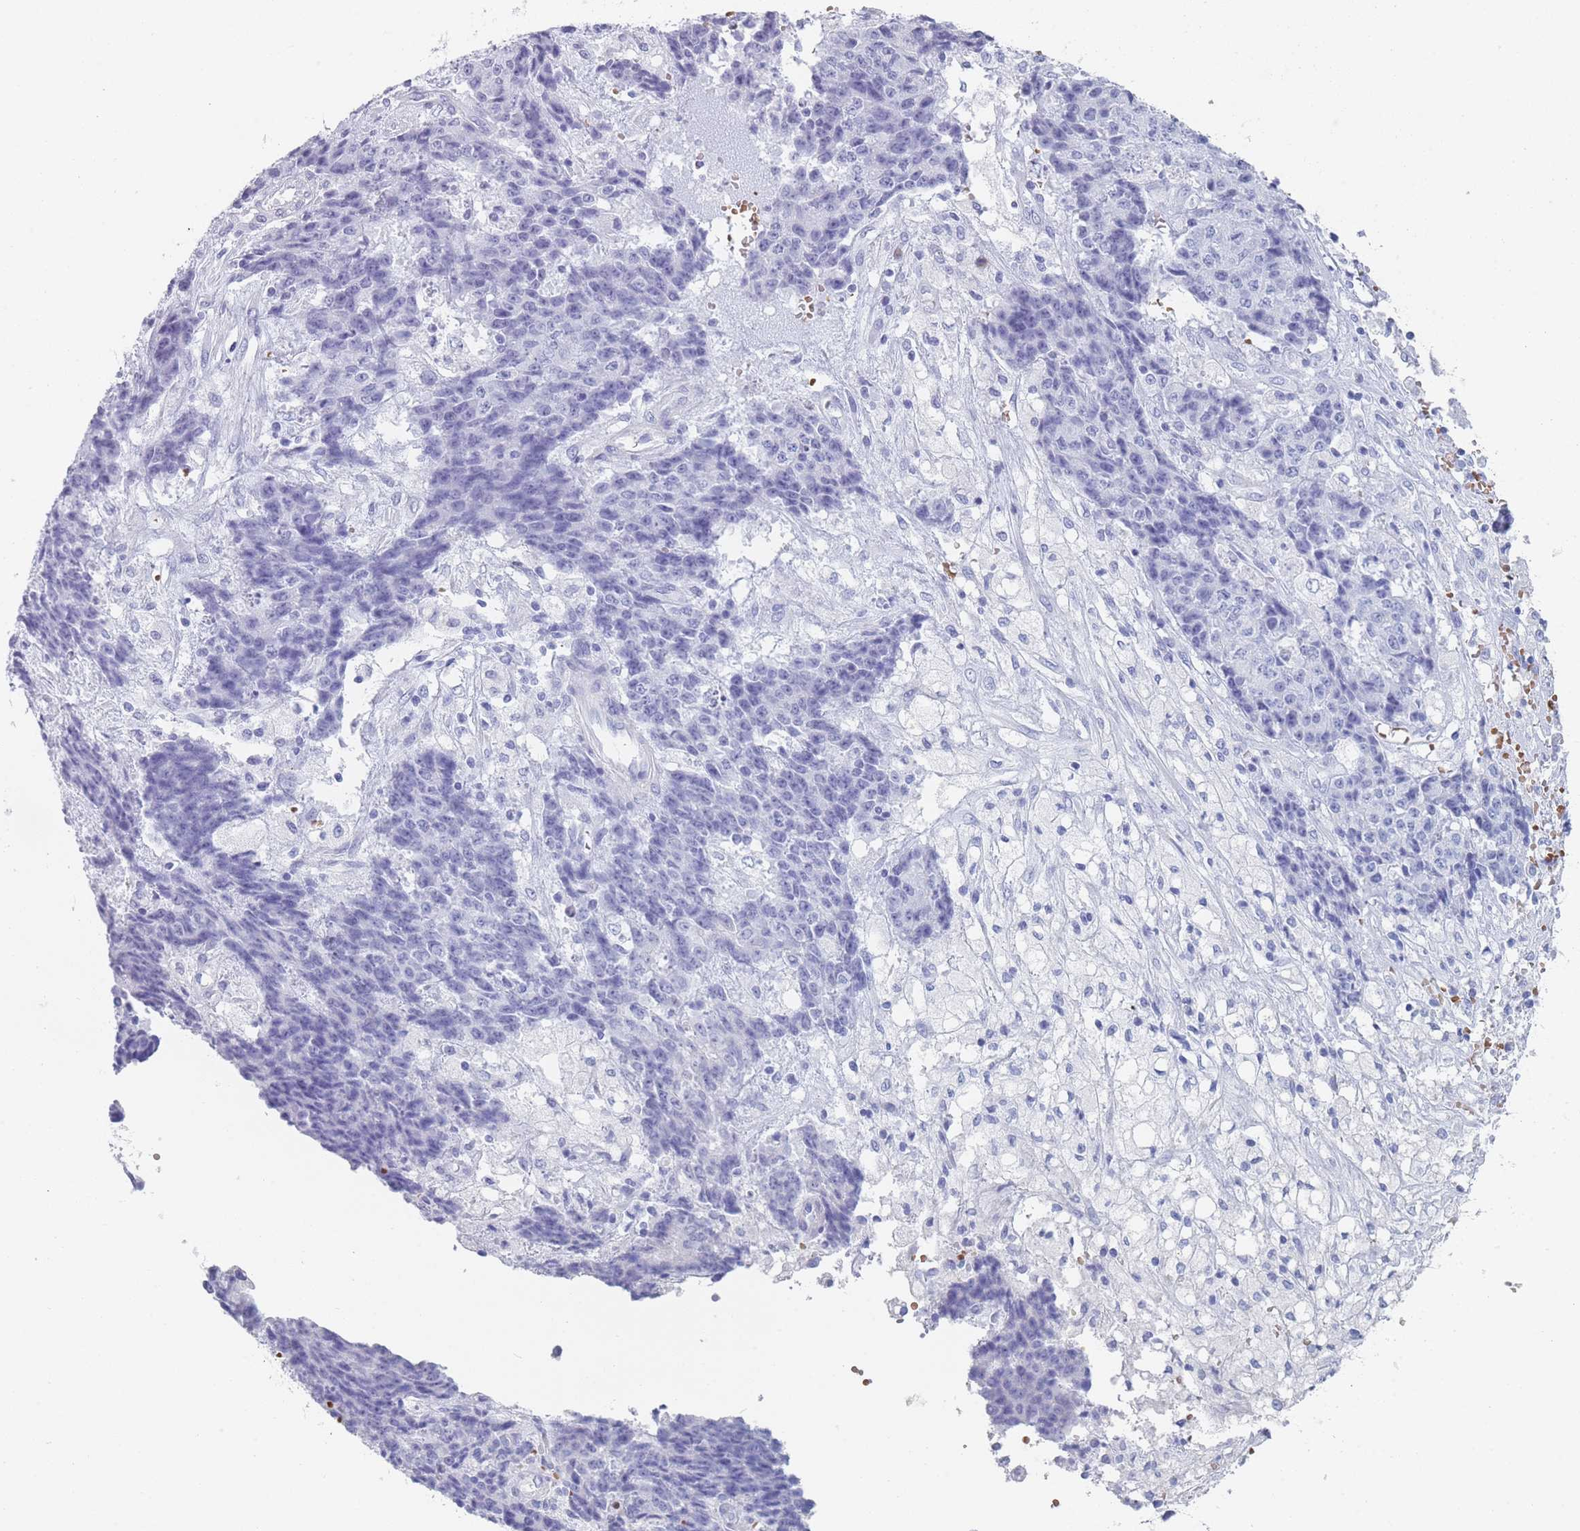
{"staining": {"intensity": "negative", "quantity": "none", "location": "none"}, "tissue": "ovarian cancer", "cell_type": "Tumor cells", "image_type": "cancer", "snomed": [{"axis": "morphology", "description": "Carcinoma, endometroid"}, {"axis": "topography", "description": "Ovary"}], "caption": "DAB immunohistochemical staining of human endometroid carcinoma (ovarian) demonstrates no significant positivity in tumor cells.", "gene": "OR5D16", "patient": {"sex": "female", "age": 42}}